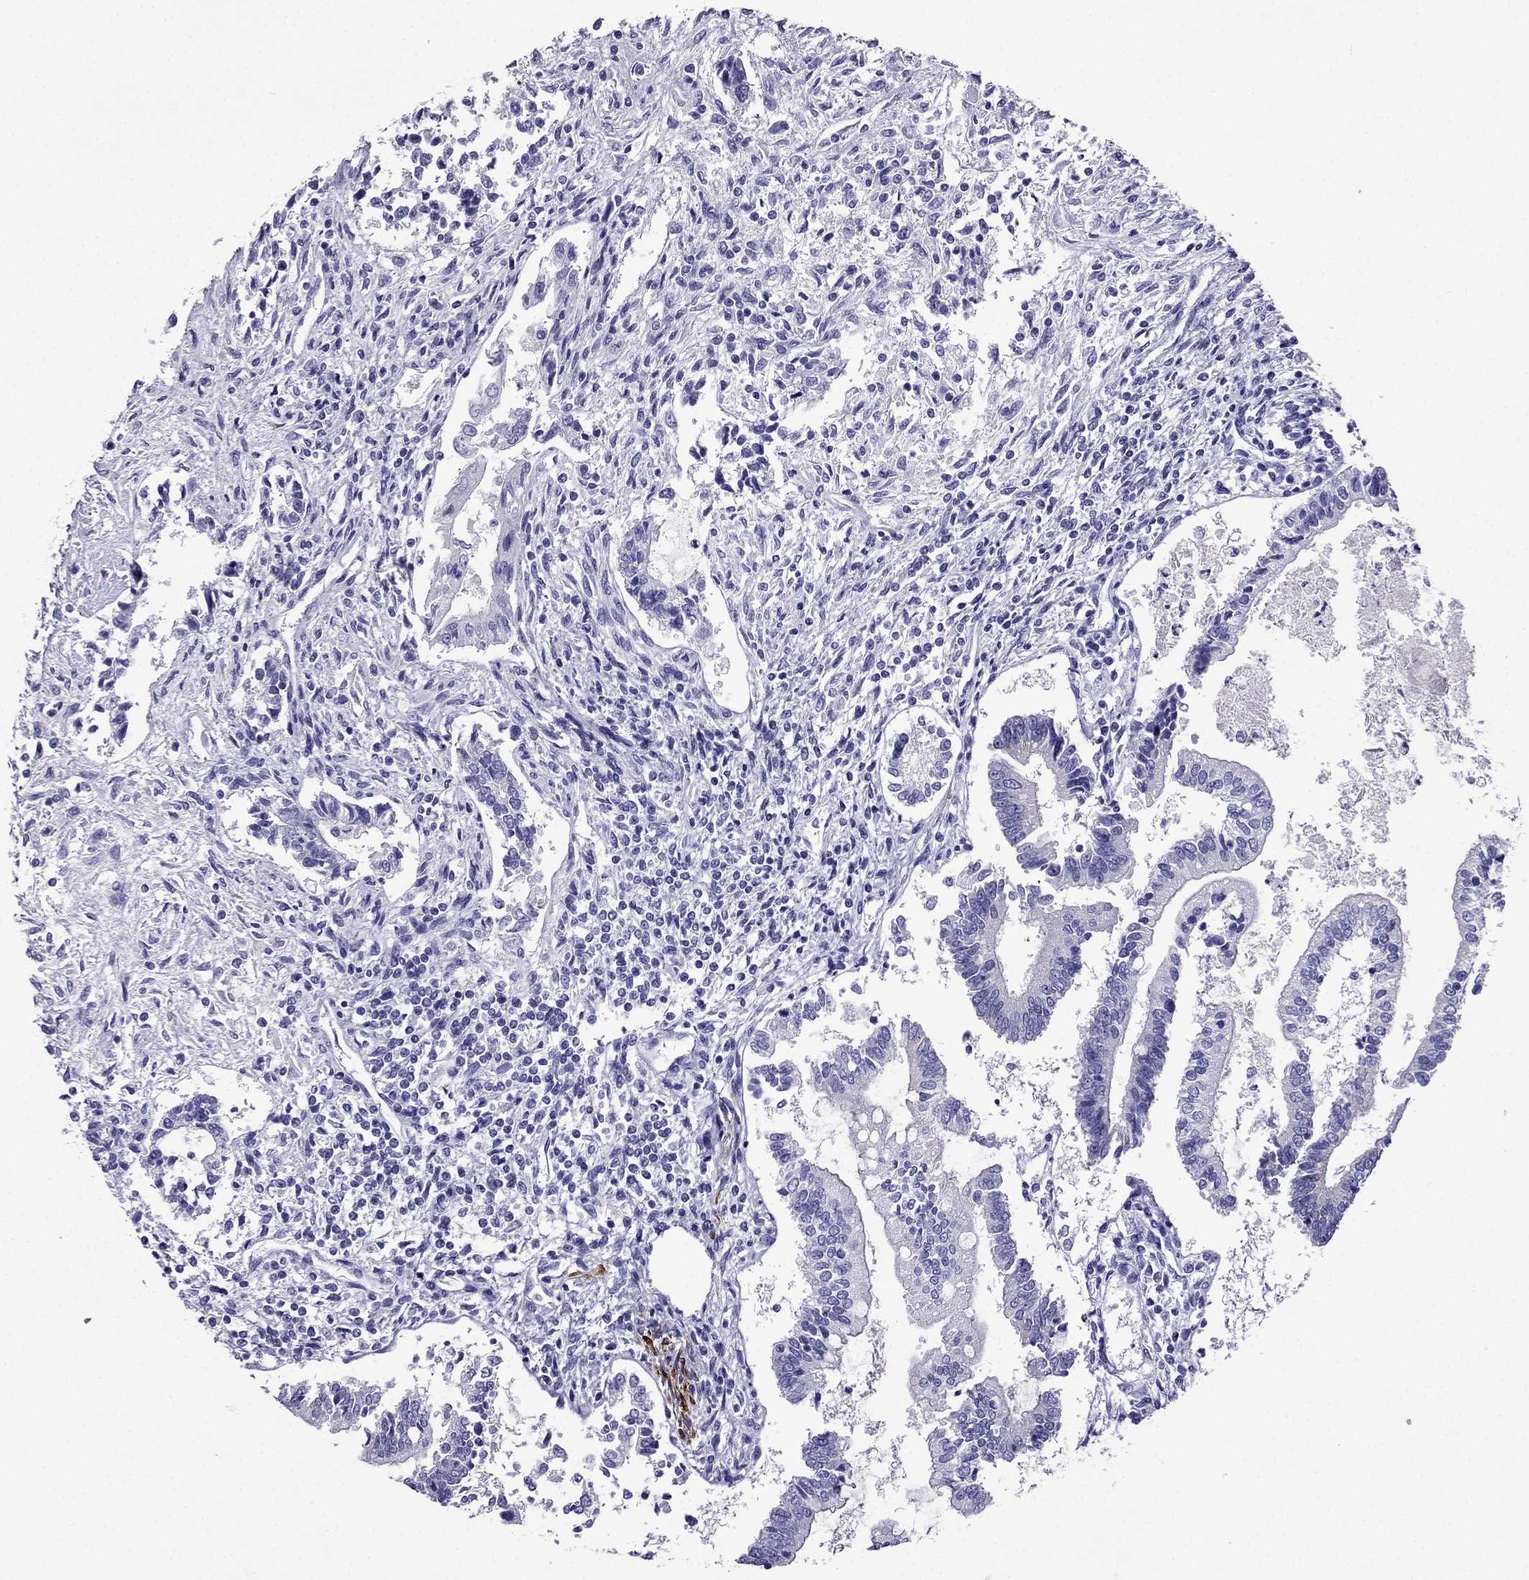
{"staining": {"intensity": "negative", "quantity": "none", "location": "none"}, "tissue": "testis cancer", "cell_type": "Tumor cells", "image_type": "cancer", "snomed": [{"axis": "morphology", "description": "Carcinoma, Embryonal, NOS"}, {"axis": "topography", "description": "Testis"}], "caption": "High magnification brightfield microscopy of testis cancer stained with DAB (brown) and counterstained with hematoxylin (blue): tumor cells show no significant expression.", "gene": "DSC1", "patient": {"sex": "male", "age": 37}}